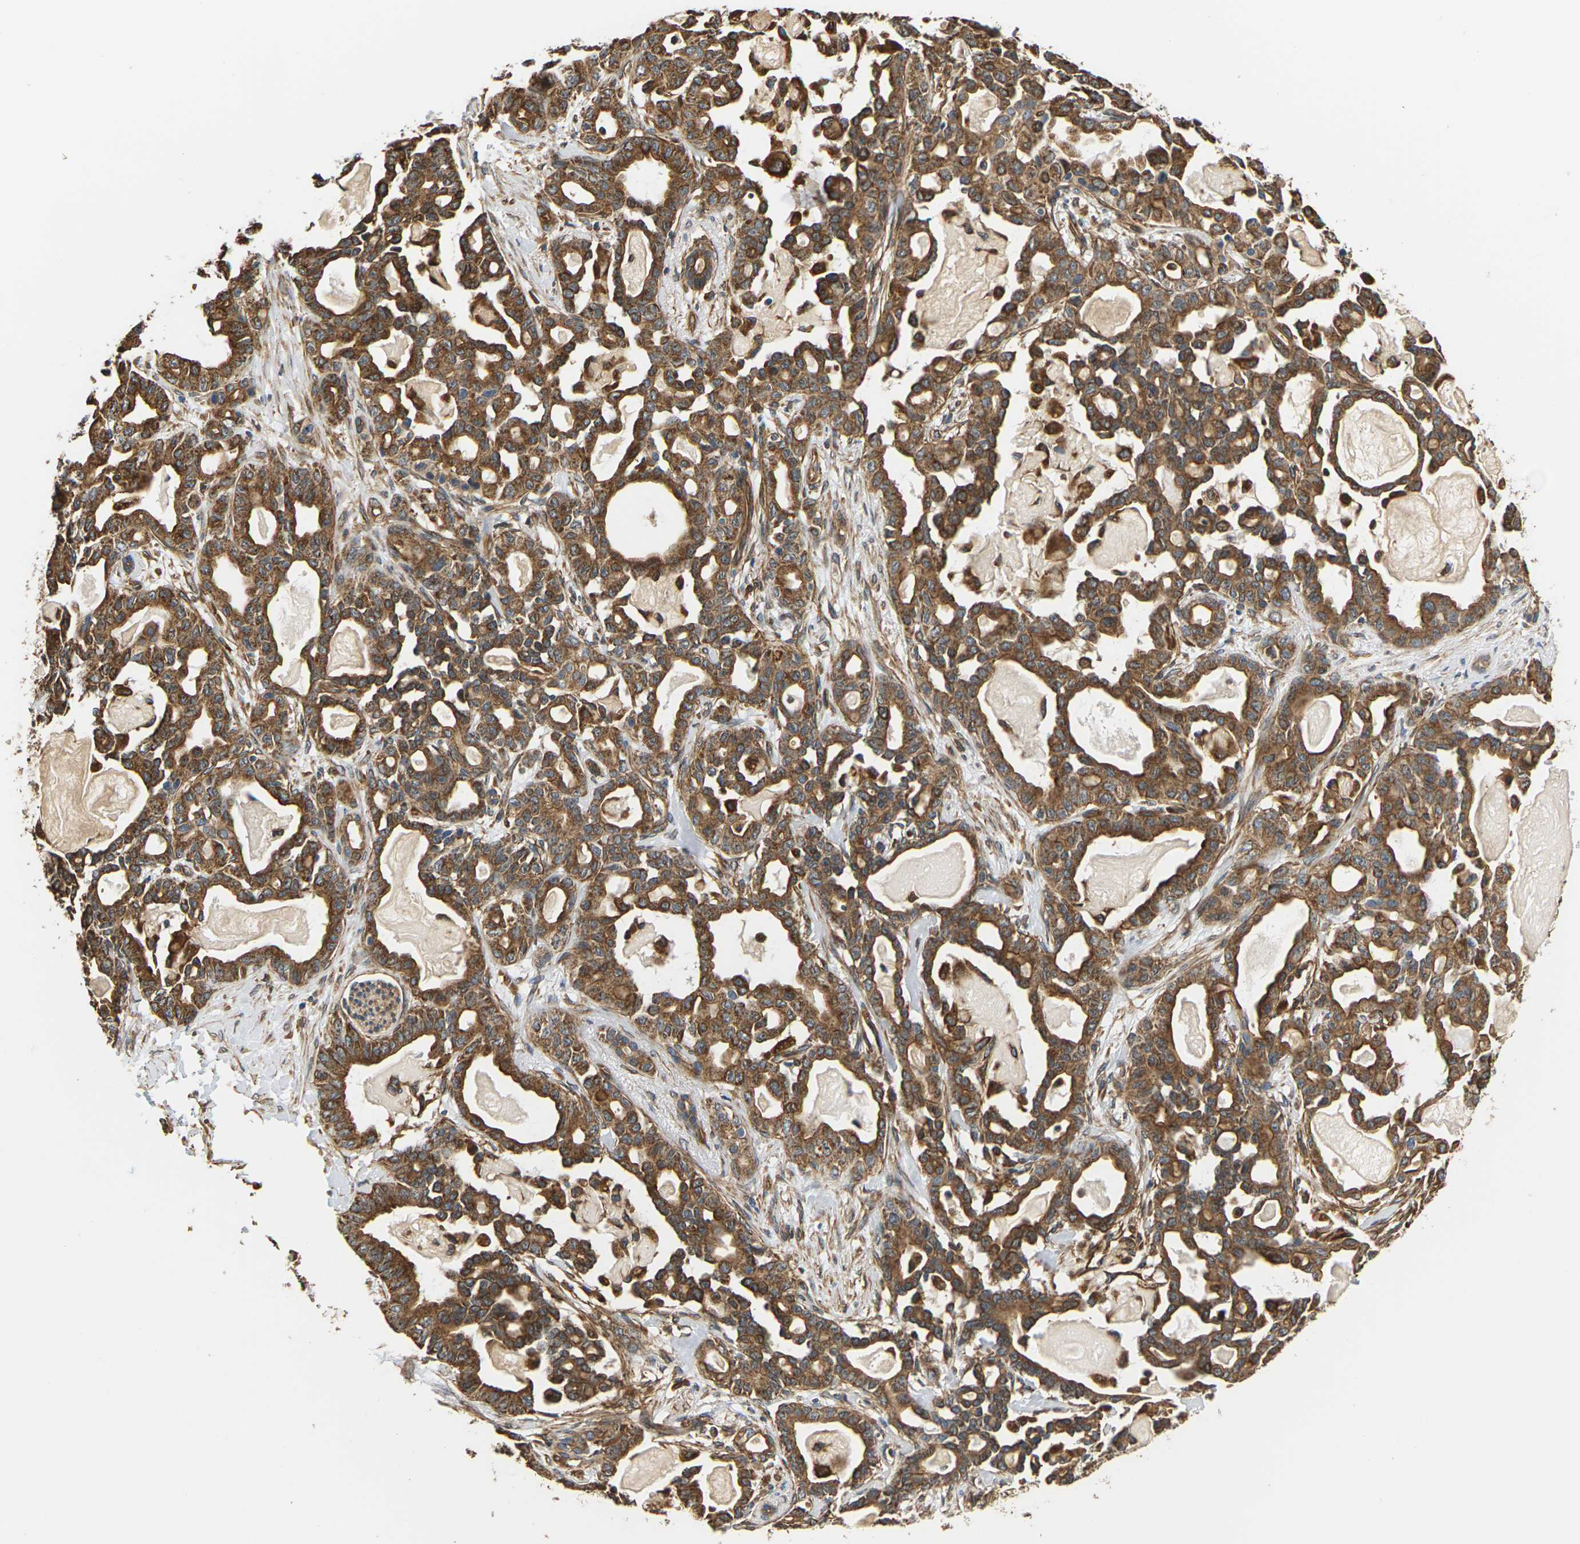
{"staining": {"intensity": "strong", "quantity": ">75%", "location": "cytoplasmic/membranous"}, "tissue": "pancreatic cancer", "cell_type": "Tumor cells", "image_type": "cancer", "snomed": [{"axis": "morphology", "description": "Adenocarcinoma, NOS"}, {"axis": "topography", "description": "Pancreas"}], "caption": "A micrograph of adenocarcinoma (pancreatic) stained for a protein displays strong cytoplasmic/membranous brown staining in tumor cells.", "gene": "PCDHB4", "patient": {"sex": "male", "age": 63}}